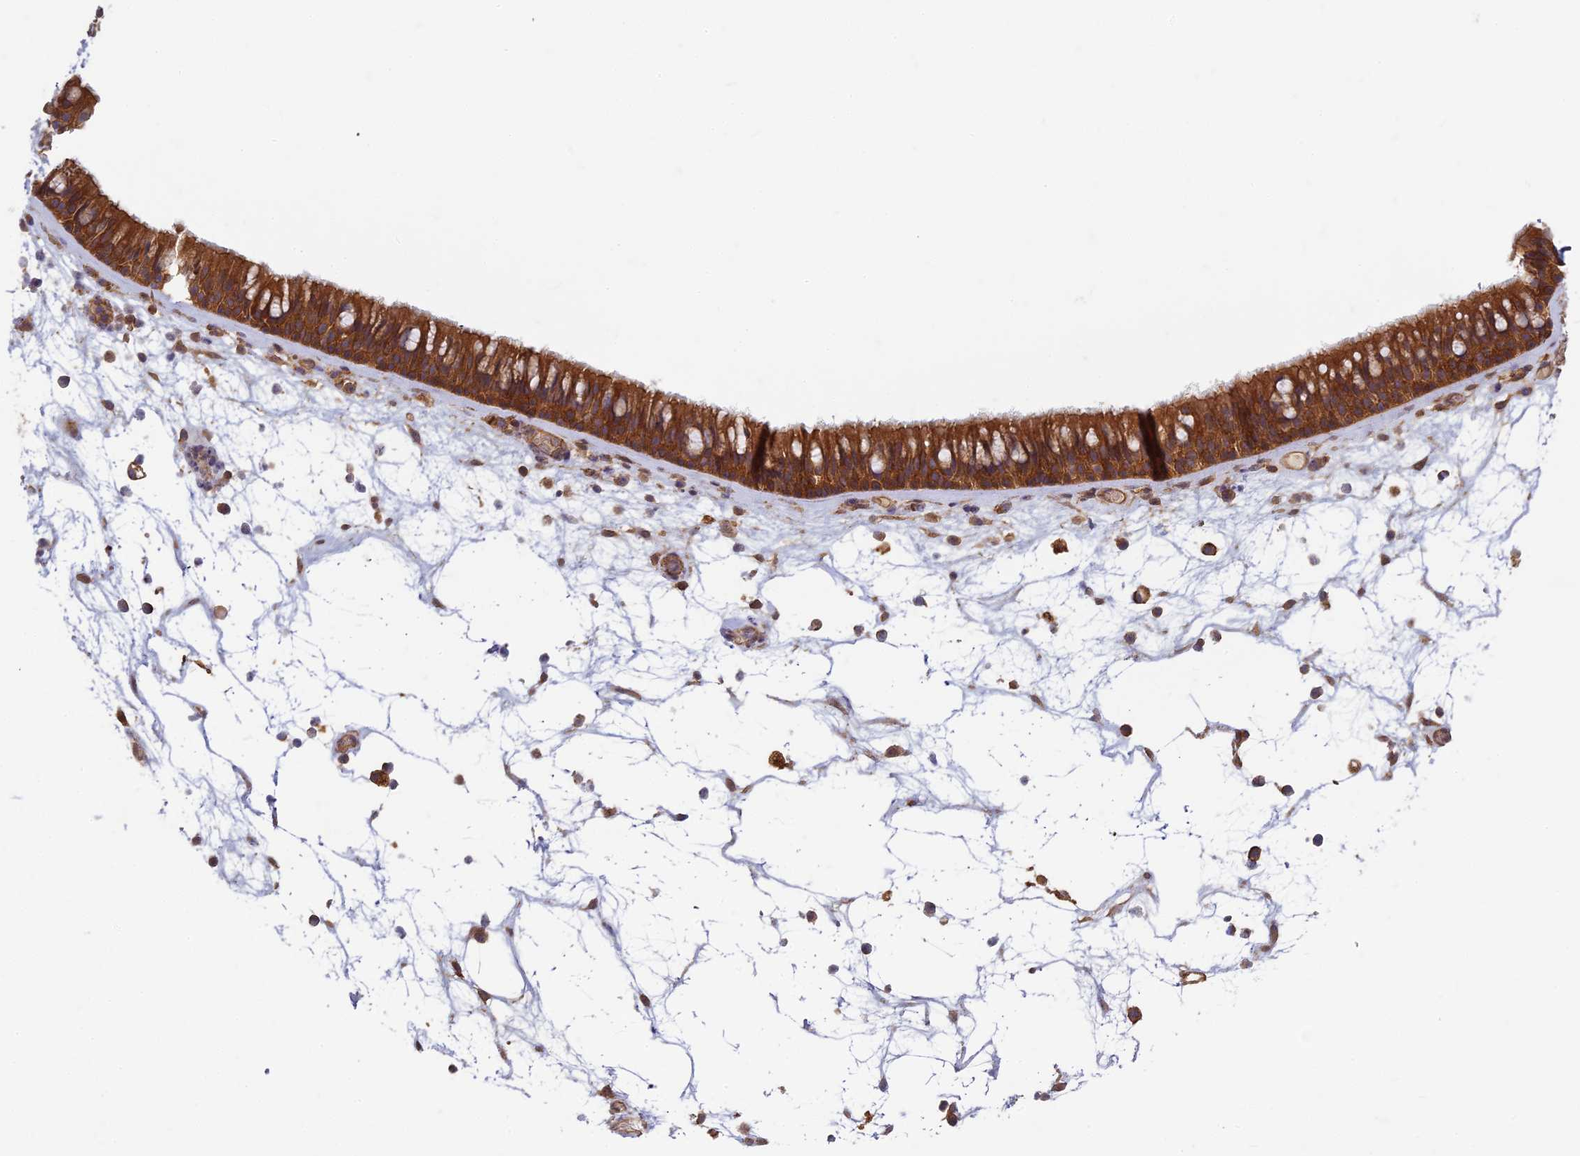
{"staining": {"intensity": "strong", "quantity": ">75%", "location": "cytoplasmic/membranous"}, "tissue": "nasopharynx", "cell_type": "Respiratory epithelial cells", "image_type": "normal", "snomed": [{"axis": "morphology", "description": "Normal tissue, NOS"}, {"axis": "morphology", "description": "Inflammation, NOS"}, {"axis": "morphology", "description": "Malignant melanoma, Metastatic site"}, {"axis": "topography", "description": "Nasopharynx"}], "caption": "High-magnification brightfield microscopy of unremarkable nasopharynx stained with DAB (brown) and counterstained with hematoxylin (blue). respiratory epithelial cells exhibit strong cytoplasmic/membranous expression is seen in about>75% of cells. Using DAB (brown) and hematoxylin (blue) stains, captured at high magnification using brightfield microscopy.", "gene": "TCF25", "patient": {"sex": "male", "age": 70}}